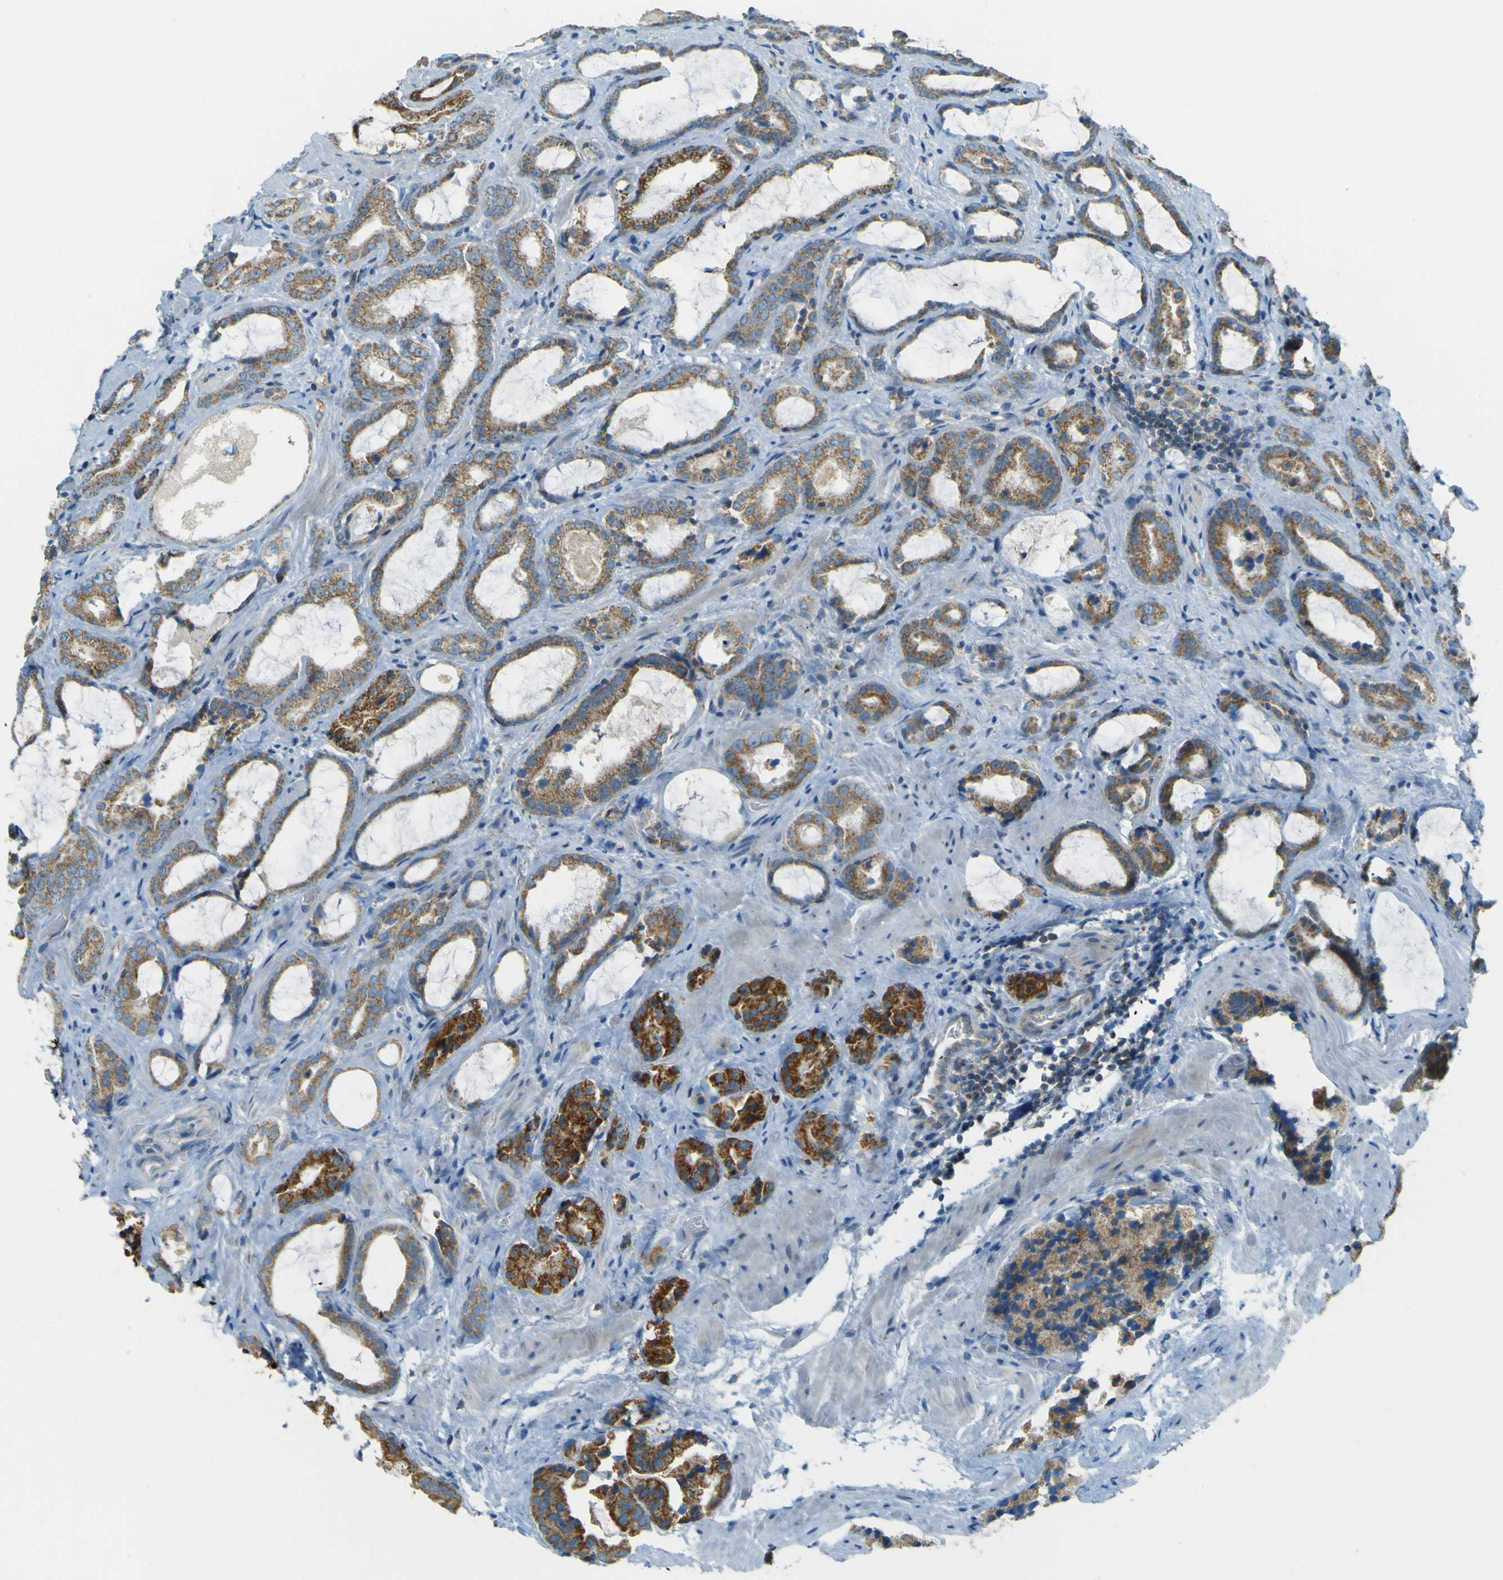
{"staining": {"intensity": "strong", "quantity": ">75%", "location": "cytoplasmic/membranous"}, "tissue": "prostate cancer", "cell_type": "Tumor cells", "image_type": "cancer", "snomed": [{"axis": "morphology", "description": "Adenocarcinoma, Medium grade"}, {"axis": "topography", "description": "Prostate"}], "caption": "There is high levels of strong cytoplasmic/membranous positivity in tumor cells of prostate medium-grade adenocarcinoma, as demonstrated by immunohistochemical staining (brown color).", "gene": "FKTN", "patient": {"sex": "male", "age": 59}}